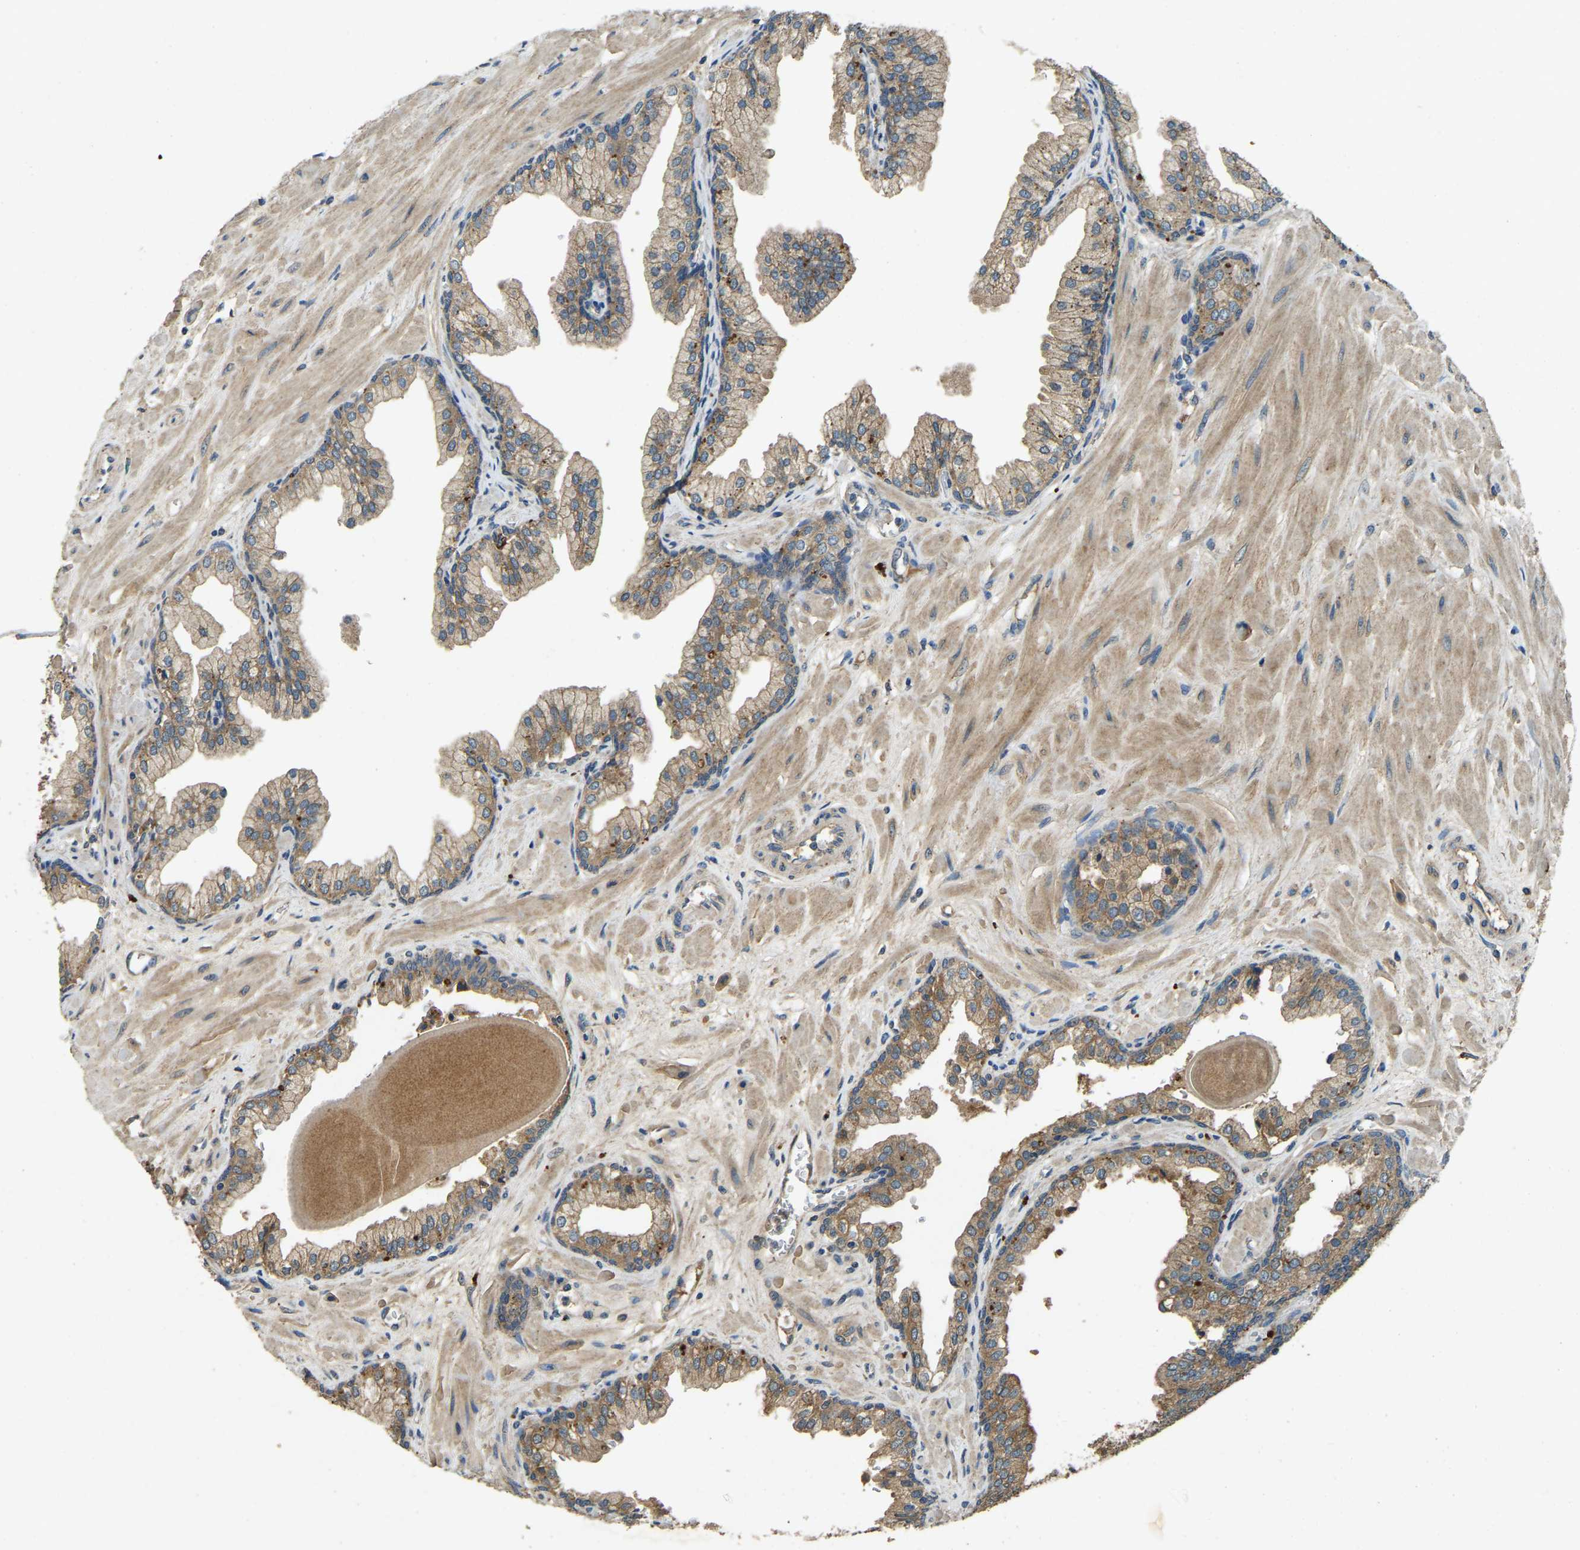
{"staining": {"intensity": "weak", "quantity": ">75%", "location": "cytoplasmic/membranous"}, "tissue": "prostate cancer", "cell_type": "Tumor cells", "image_type": "cancer", "snomed": [{"axis": "morphology", "description": "Adenocarcinoma, Low grade"}, {"axis": "topography", "description": "Prostate"}], "caption": "Immunohistochemical staining of human prostate cancer (adenocarcinoma (low-grade)) reveals low levels of weak cytoplasmic/membranous protein expression in about >75% of tumor cells.", "gene": "ATP8B1", "patient": {"sex": "male", "age": 53}}